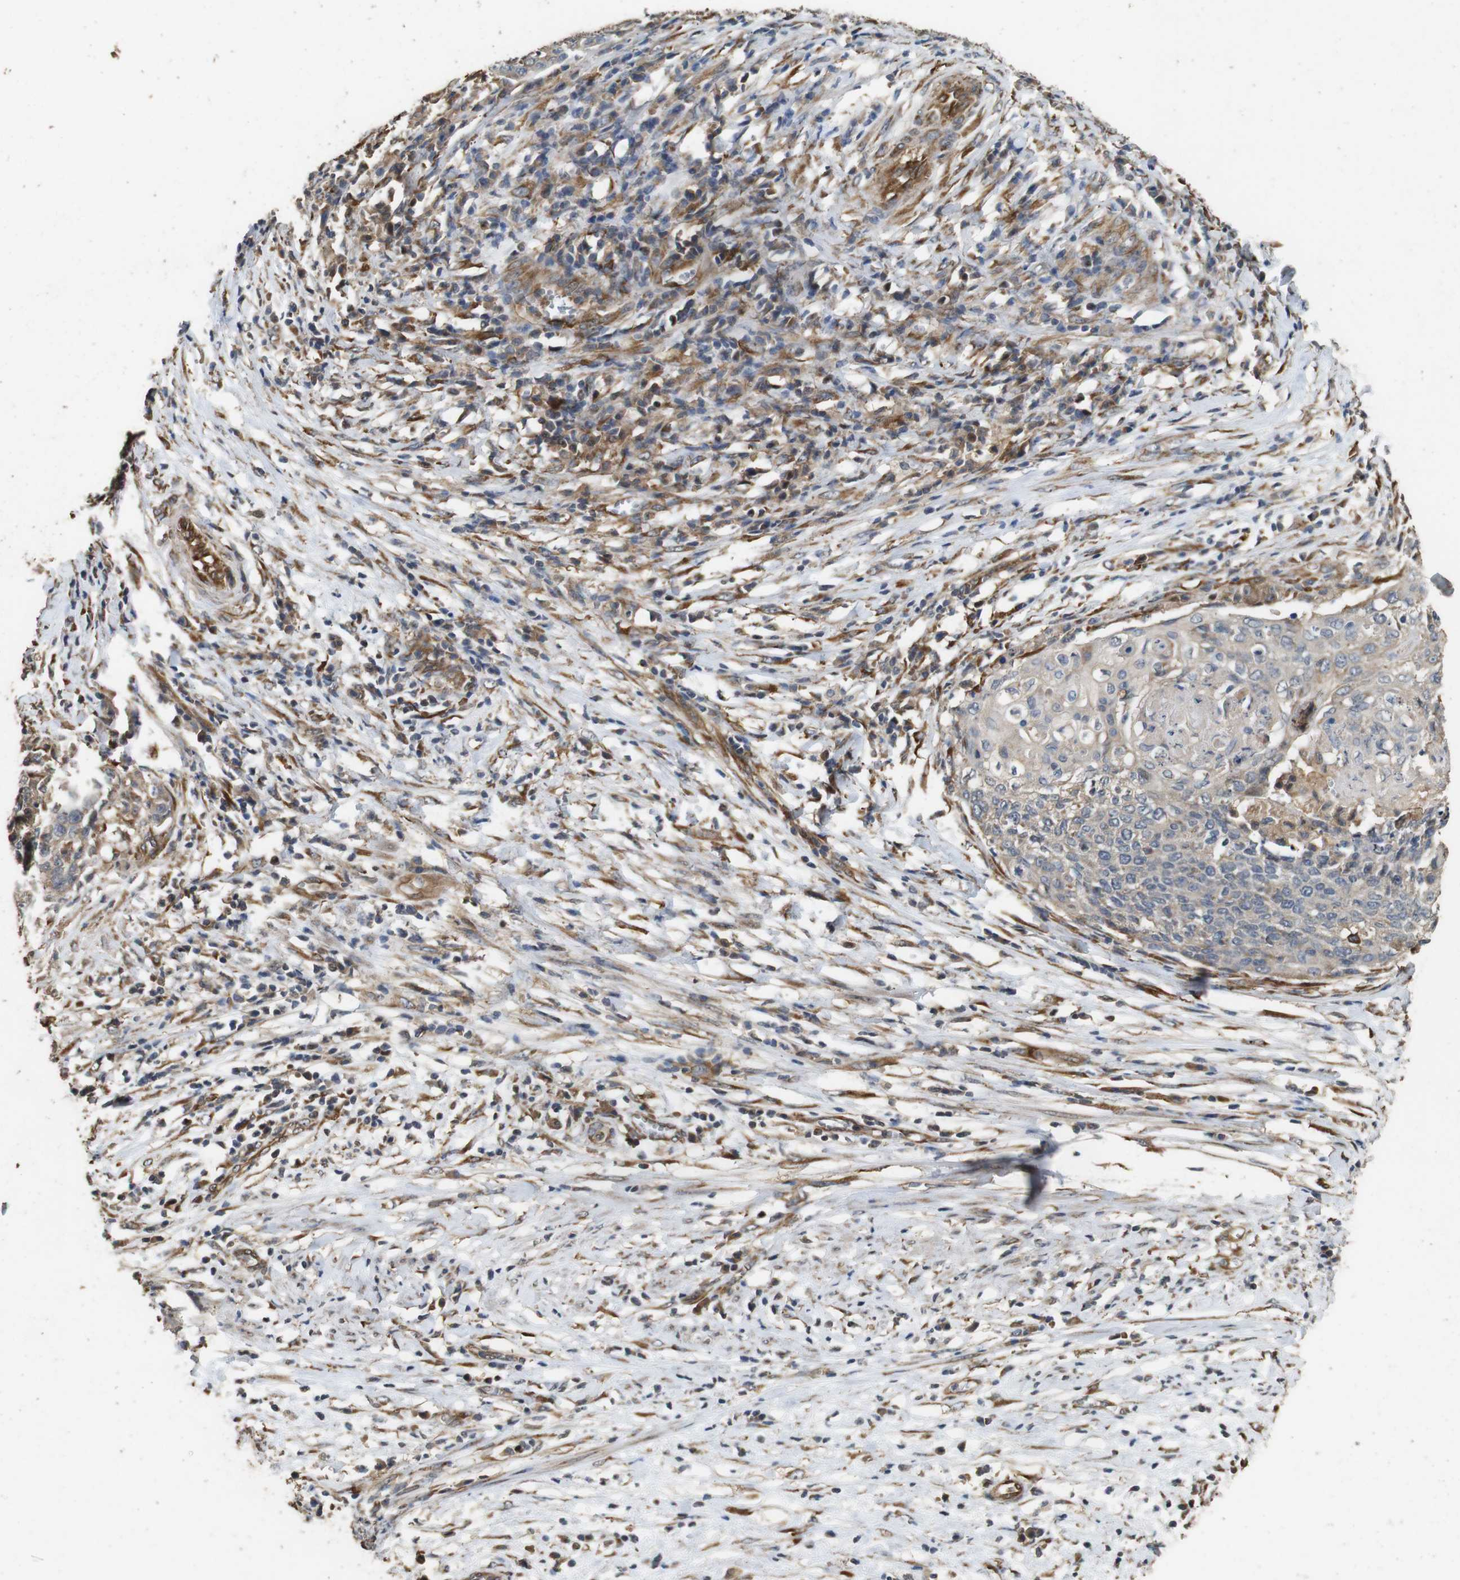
{"staining": {"intensity": "weak", "quantity": "25%-75%", "location": "cytoplasmic/membranous"}, "tissue": "cervical cancer", "cell_type": "Tumor cells", "image_type": "cancer", "snomed": [{"axis": "morphology", "description": "Squamous cell carcinoma, NOS"}, {"axis": "topography", "description": "Cervix"}], "caption": "IHC staining of squamous cell carcinoma (cervical), which reveals low levels of weak cytoplasmic/membranous expression in approximately 25%-75% of tumor cells indicating weak cytoplasmic/membranous protein positivity. The staining was performed using DAB (brown) for protein detection and nuclei were counterstained in hematoxylin (blue).", "gene": "CNPY4", "patient": {"sex": "female", "age": 39}}